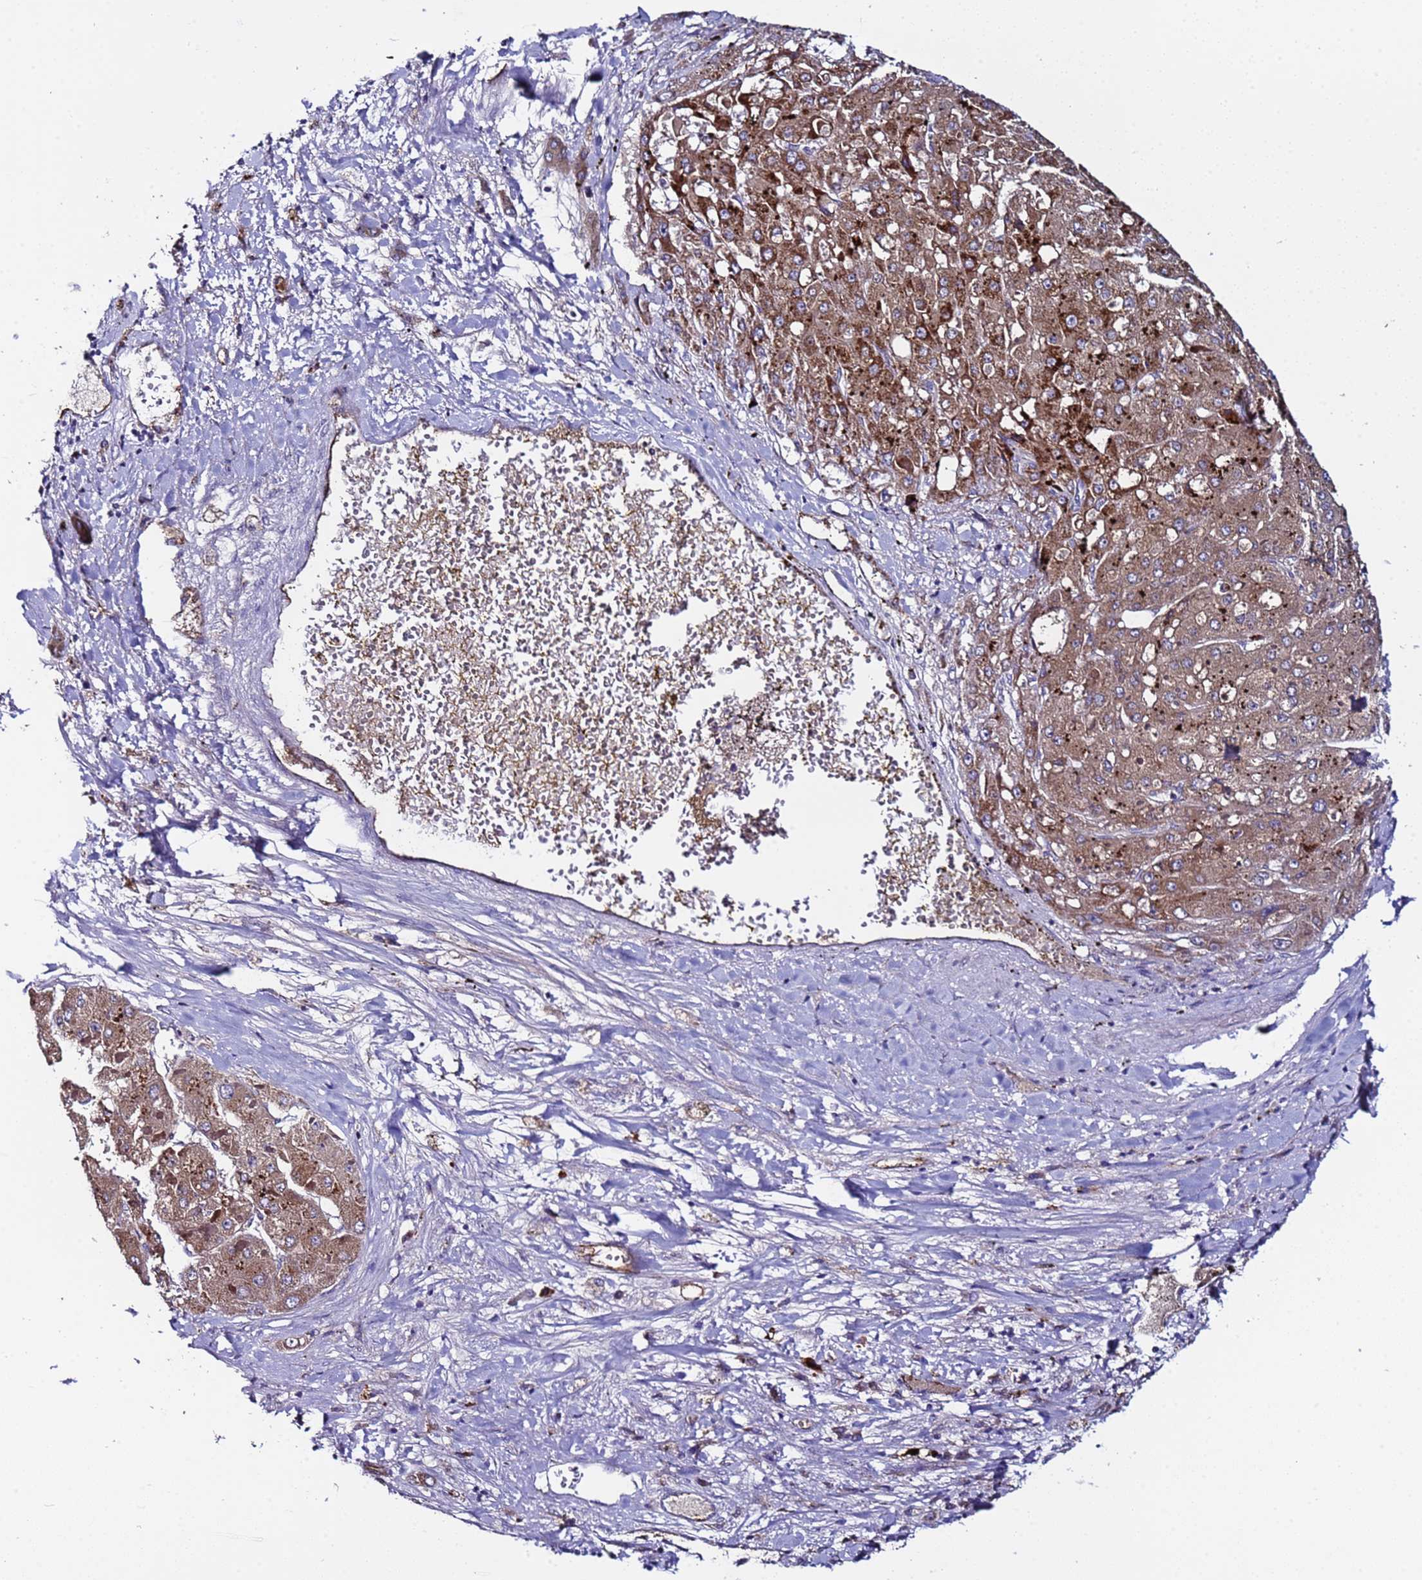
{"staining": {"intensity": "moderate", "quantity": ">75%", "location": "cytoplasmic/membranous"}, "tissue": "liver cancer", "cell_type": "Tumor cells", "image_type": "cancer", "snomed": [{"axis": "morphology", "description": "Carcinoma, Hepatocellular, NOS"}, {"axis": "topography", "description": "Liver"}], "caption": "Liver cancer (hepatocellular carcinoma) stained for a protein (brown) shows moderate cytoplasmic/membranous positive expression in approximately >75% of tumor cells.", "gene": "ZNF248", "patient": {"sex": "female", "age": 73}}